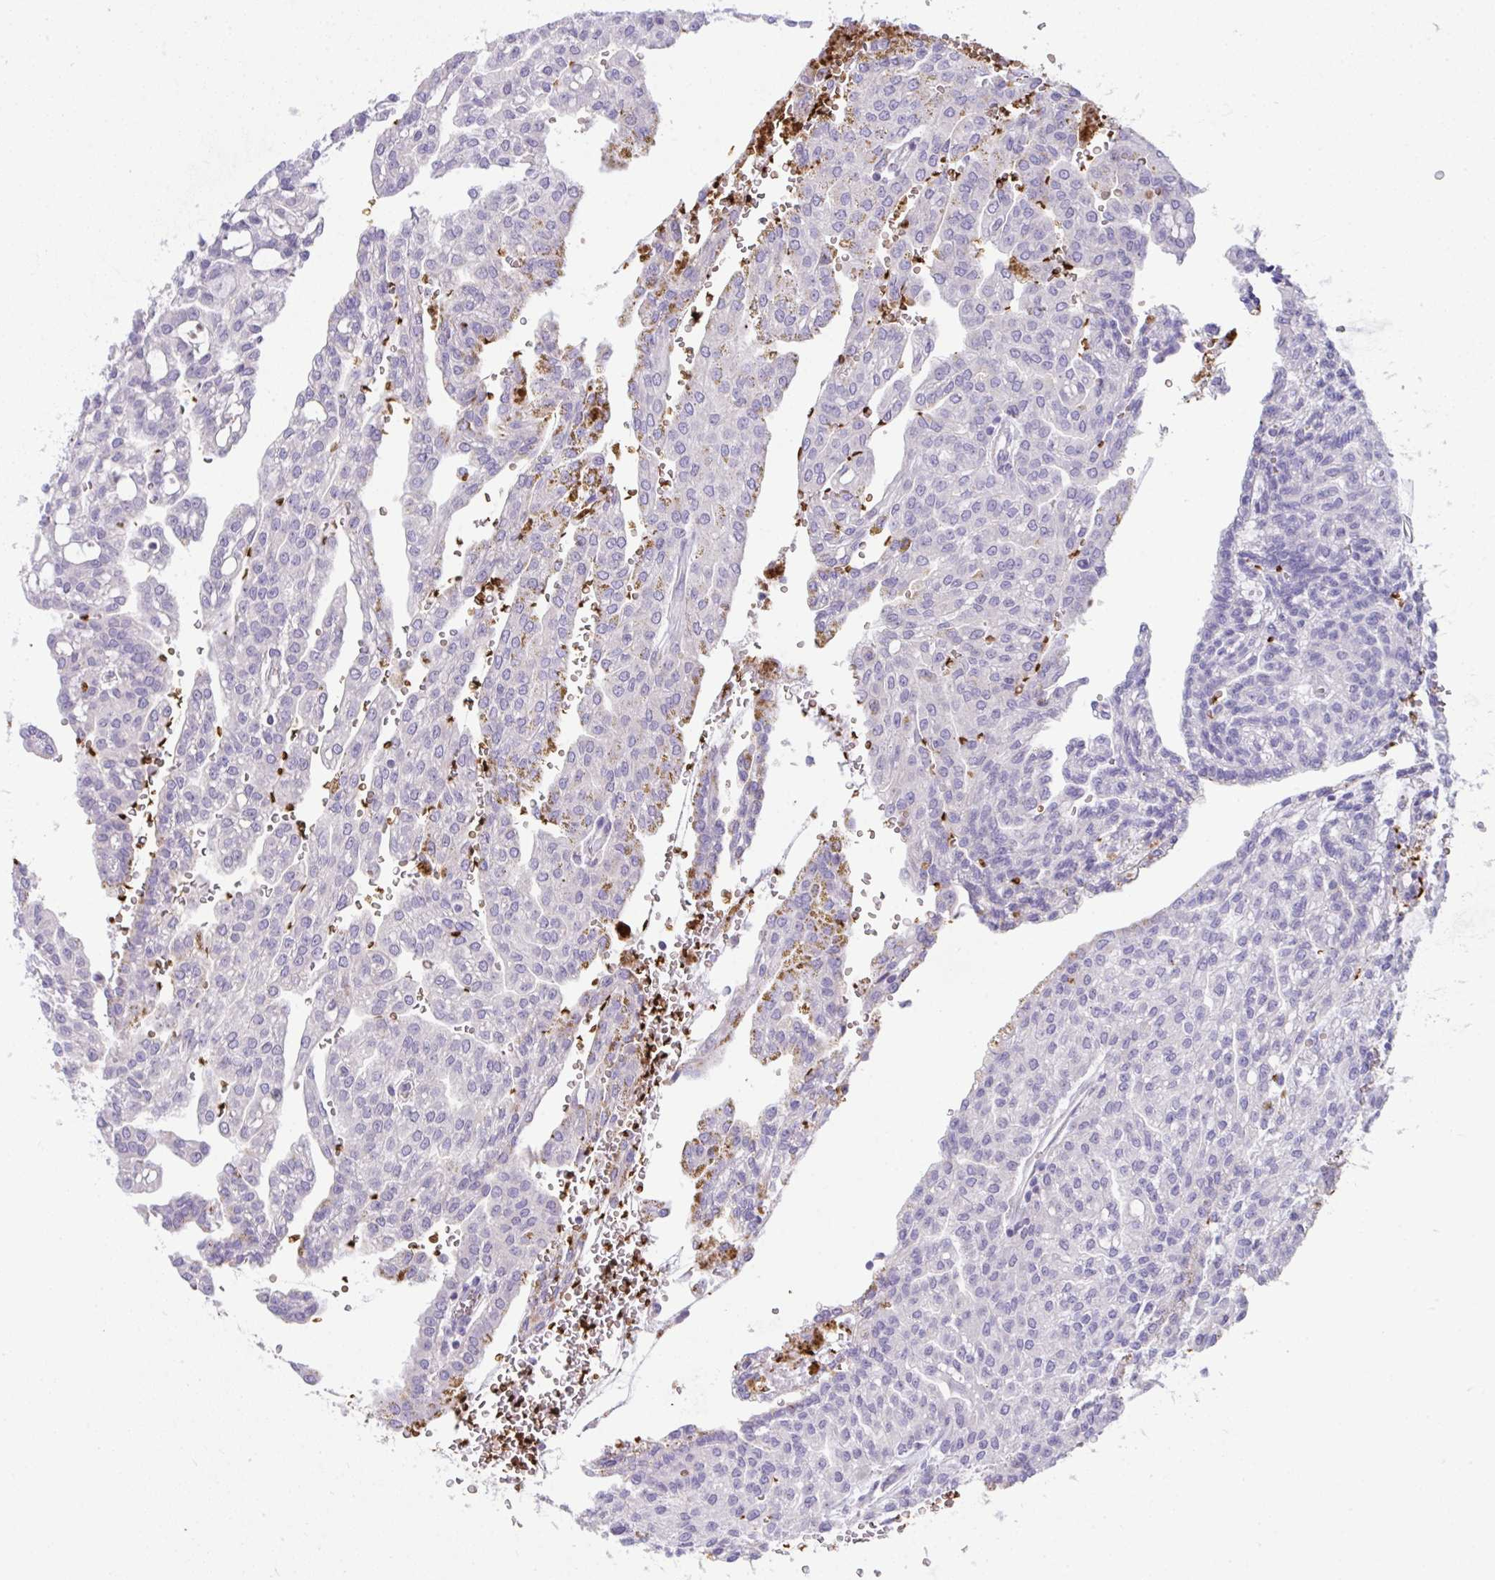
{"staining": {"intensity": "negative", "quantity": "none", "location": "none"}, "tissue": "renal cancer", "cell_type": "Tumor cells", "image_type": "cancer", "snomed": [{"axis": "morphology", "description": "Adenocarcinoma, NOS"}, {"axis": "topography", "description": "Kidney"}], "caption": "DAB (3,3'-diaminobenzidine) immunohistochemical staining of renal cancer reveals no significant expression in tumor cells.", "gene": "SPTB", "patient": {"sex": "male", "age": 63}}